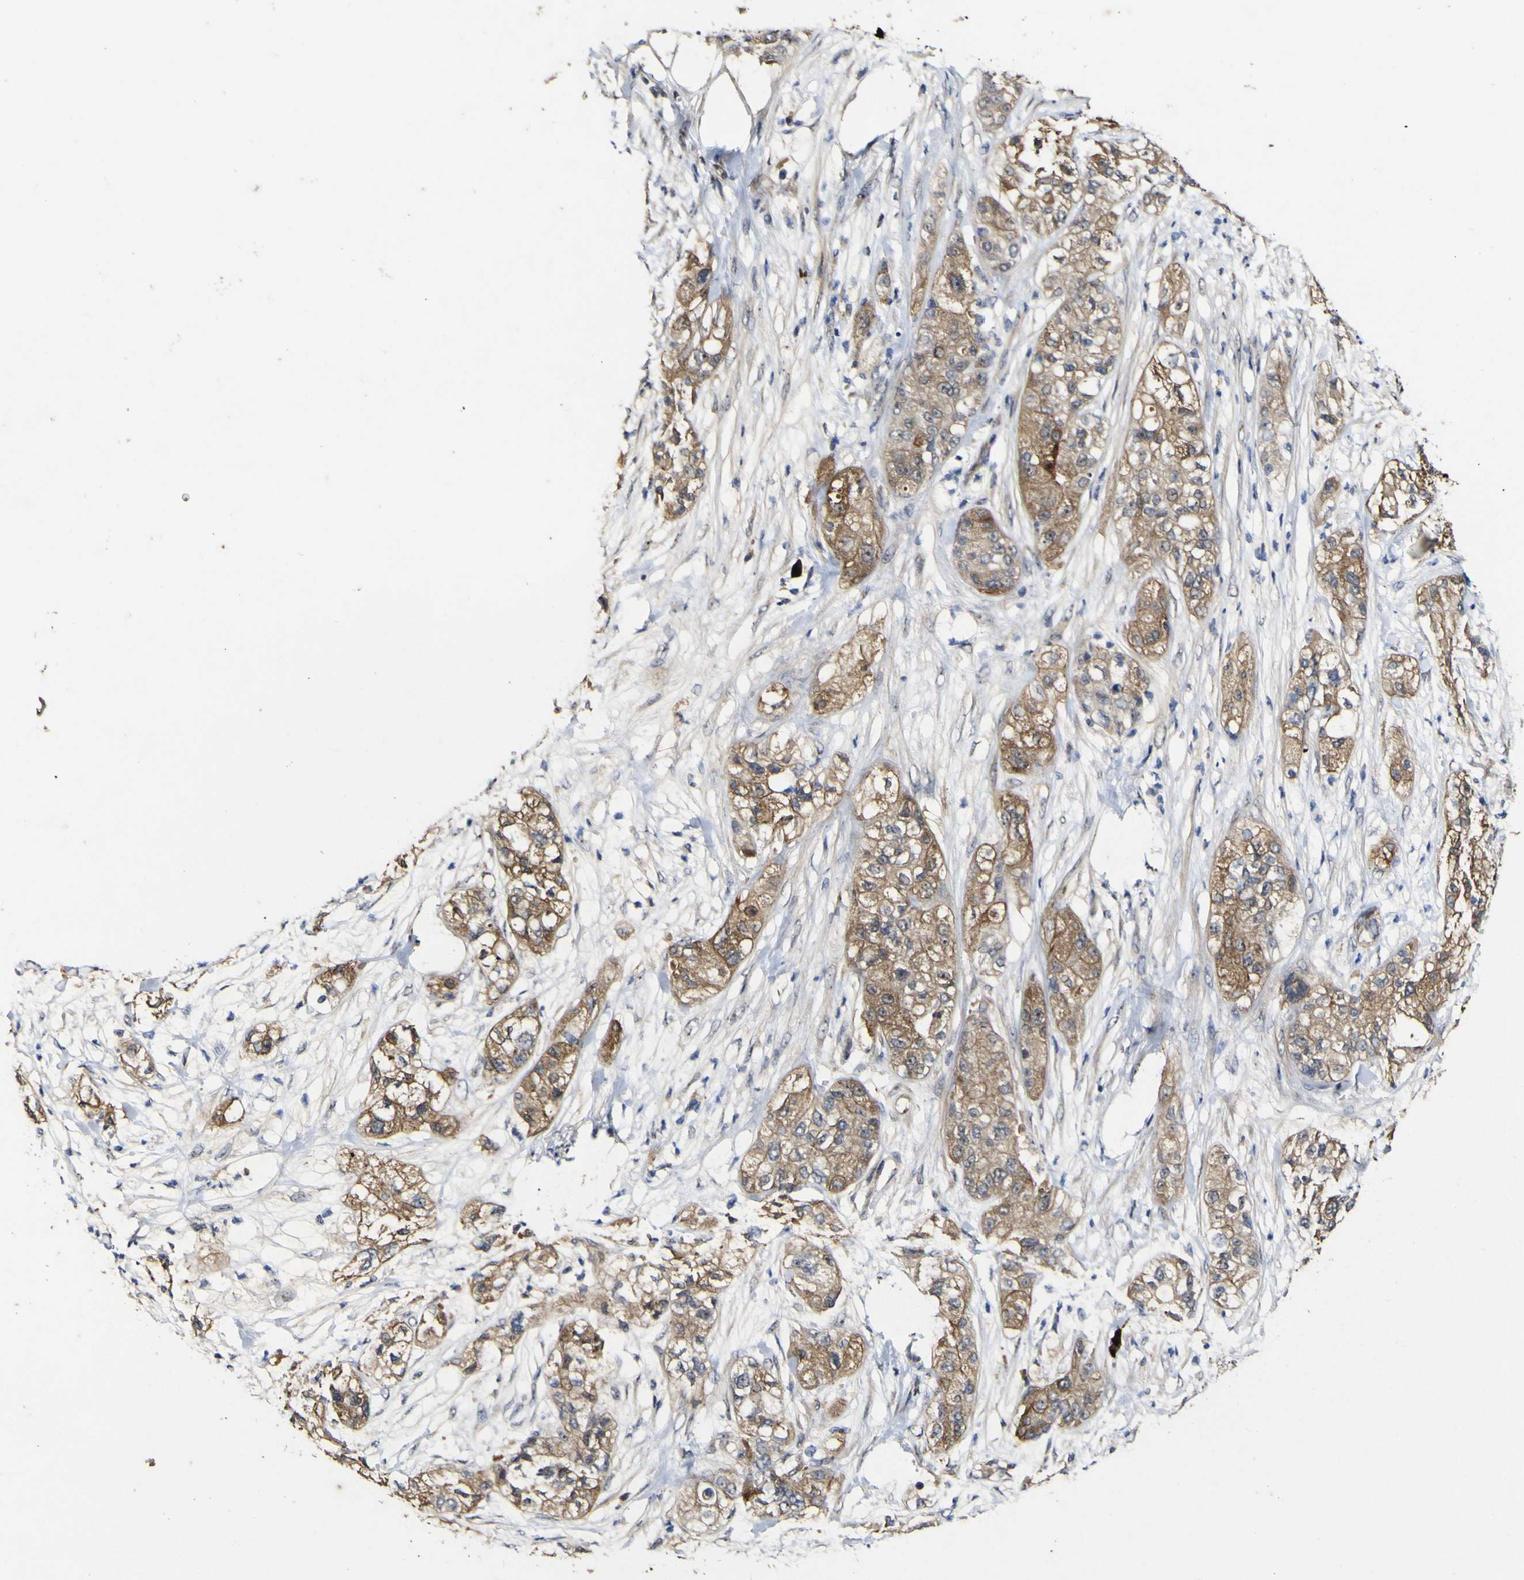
{"staining": {"intensity": "moderate", "quantity": ">75%", "location": "cytoplasmic/membranous"}, "tissue": "pancreatic cancer", "cell_type": "Tumor cells", "image_type": "cancer", "snomed": [{"axis": "morphology", "description": "Adenocarcinoma, NOS"}, {"axis": "topography", "description": "Pancreas"}], "caption": "Pancreatic cancer (adenocarcinoma) stained with immunohistochemistry exhibits moderate cytoplasmic/membranous expression in approximately >75% of tumor cells. (Brightfield microscopy of DAB IHC at high magnification).", "gene": "CCL2", "patient": {"sex": "female", "age": 78}}